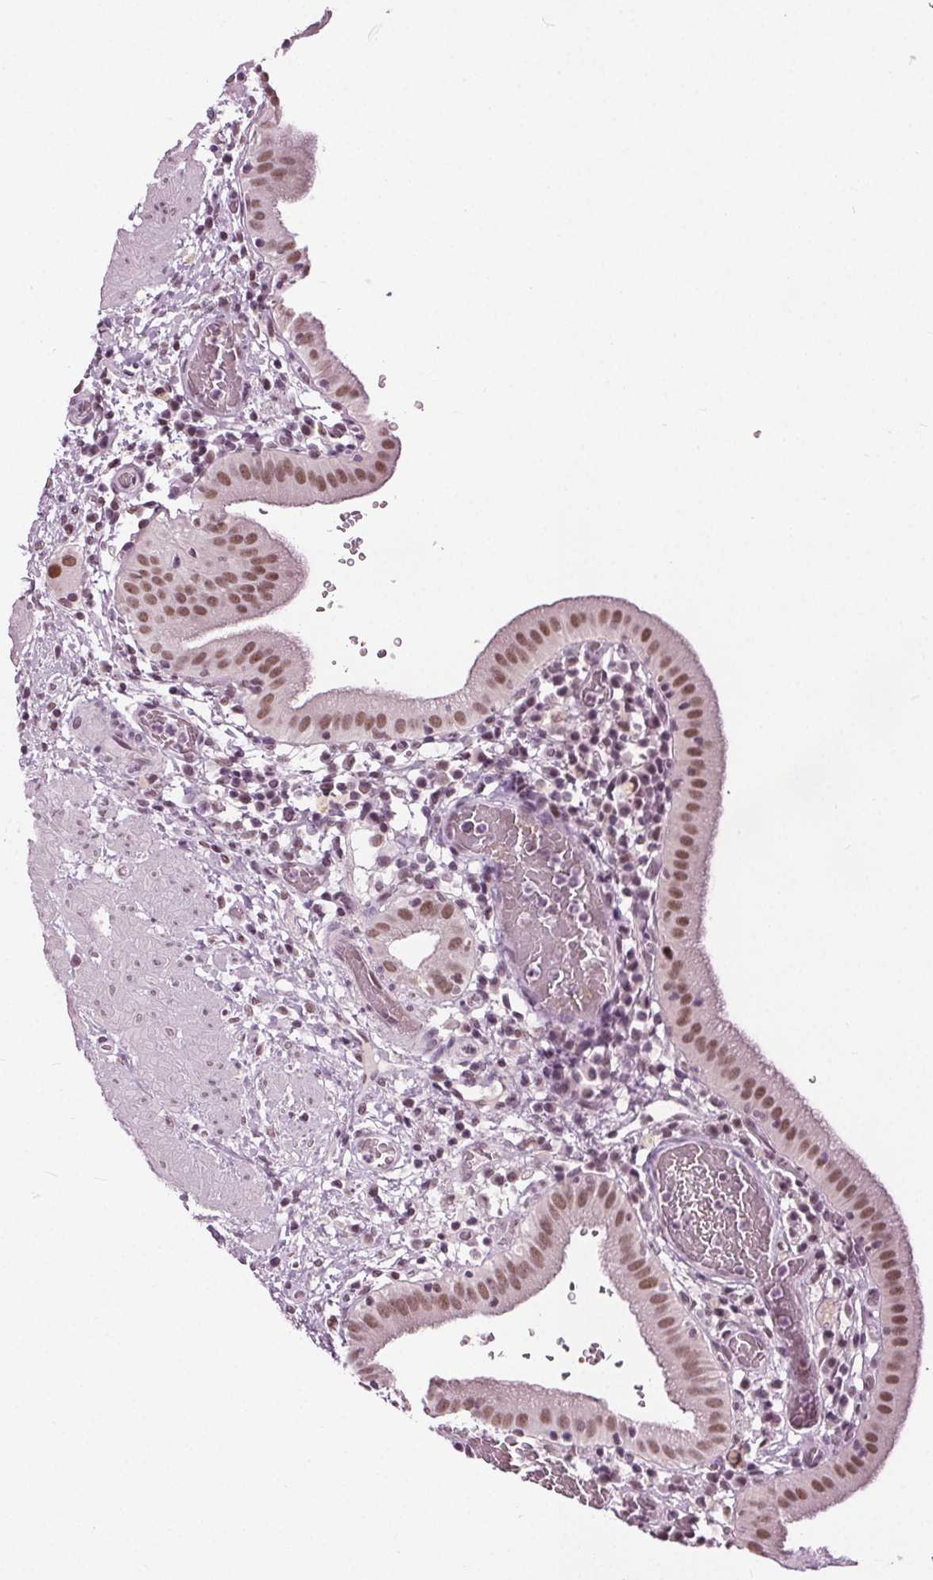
{"staining": {"intensity": "moderate", "quantity": ">75%", "location": "nuclear"}, "tissue": "gallbladder", "cell_type": "Glandular cells", "image_type": "normal", "snomed": [{"axis": "morphology", "description": "Normal tissue, NOS"}, {"axis": "topography", "description": "Gallbladder"}], "caption": "Brown immunohistochemical staining in unremarkable gallbladder demonstrates moderate nuclear expression in about >75% of glandular cells.", "gene": "IWS1", "patient": {"sex": "male", "age": 26}}